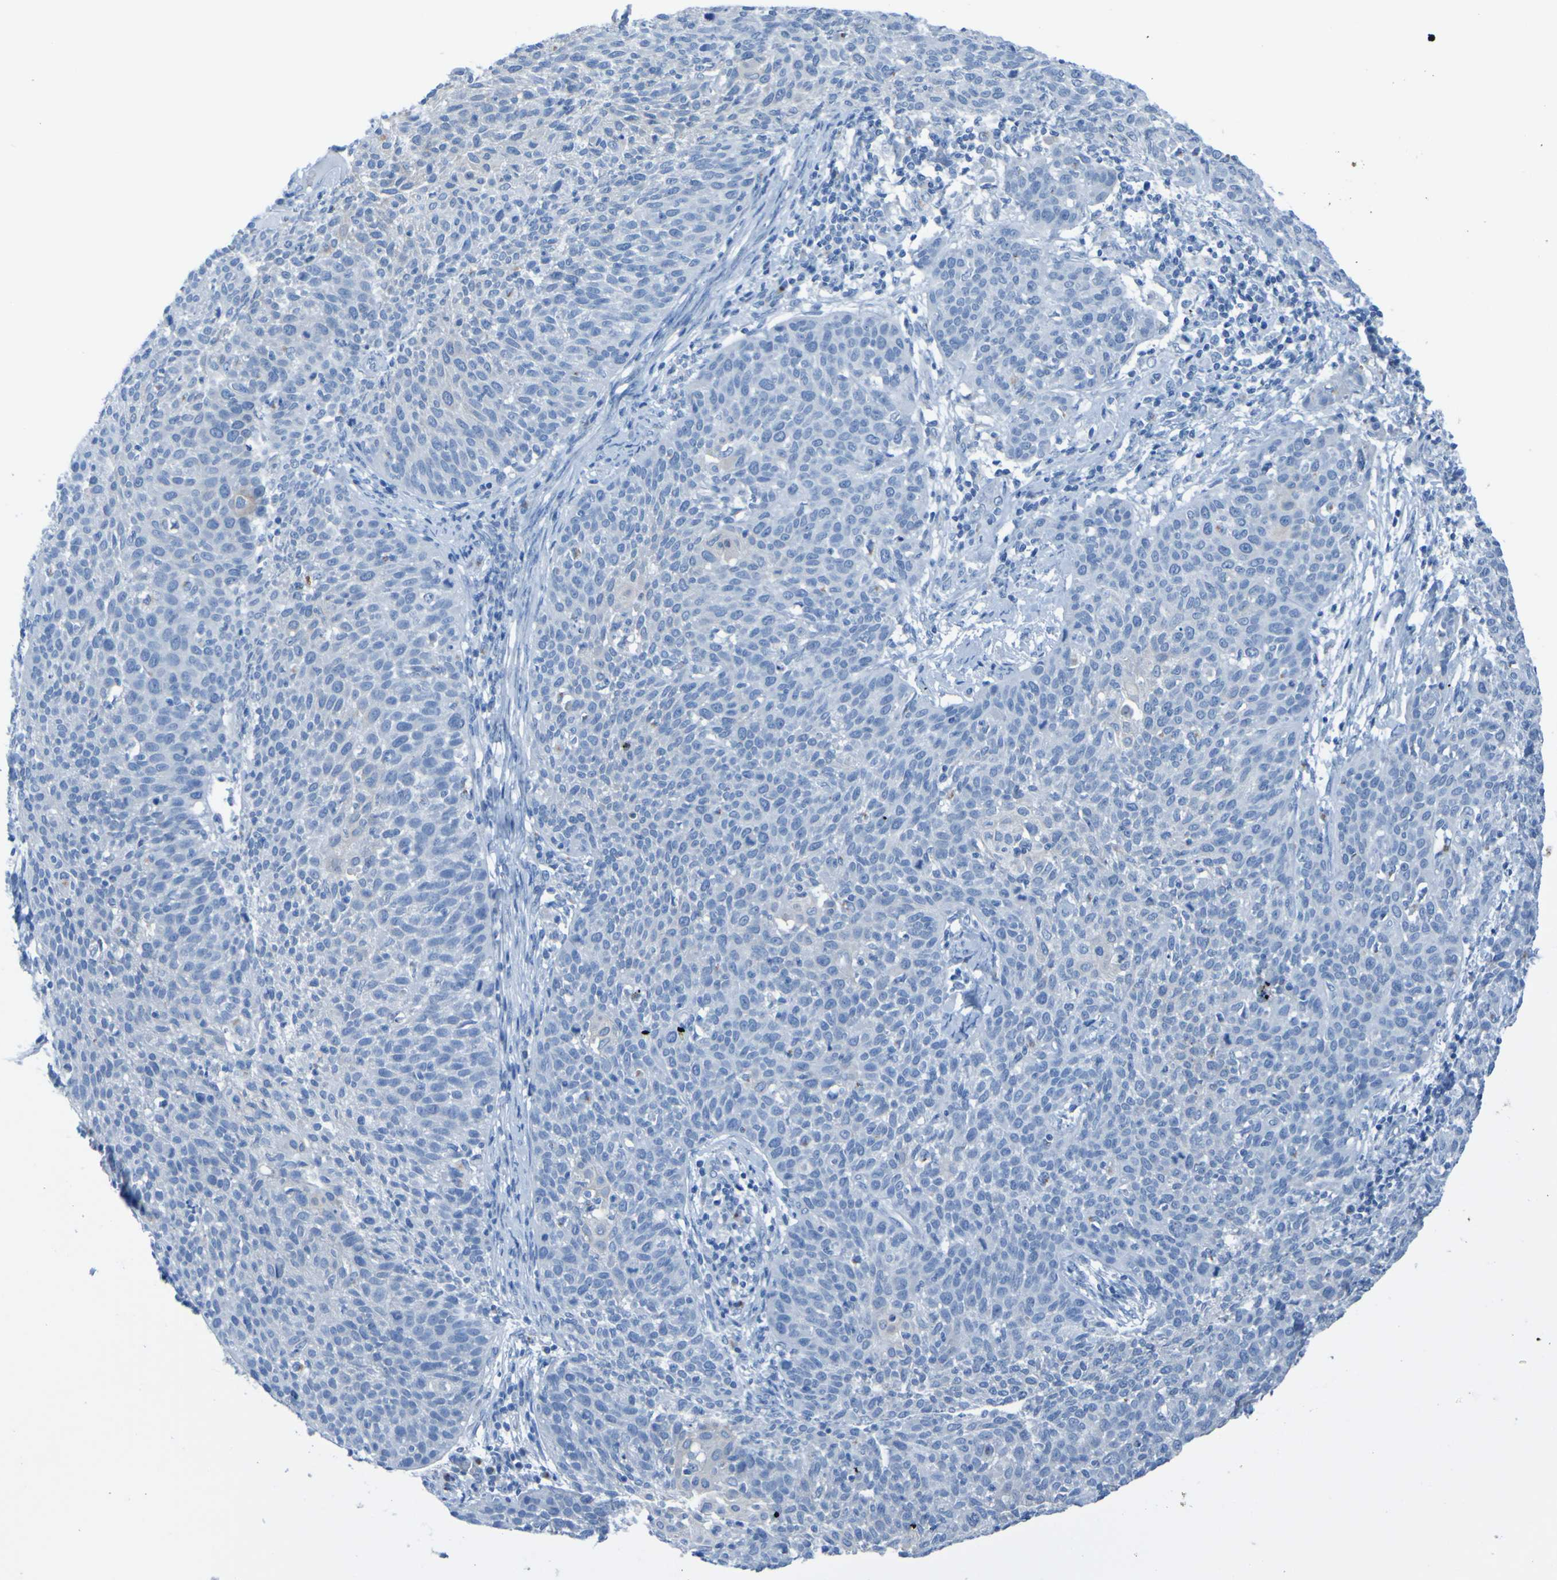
{"staining": {"intensity": "negative", "quantity": "none", "location": "none"}, "tissue": "cervical cancer", "cell_type": "Tumor cells", "image_type": "cancer", "snomed": [{"axis": "morphology", "description": "Squamous cell carcinoma, NOS"}, {"axis": "topography", "description": "Cervix"}], "caption": "Tumor cells show no significant protein expression in cervical squamous cell carcinoma.", "gene": "ACMSD", "patient": {"sex": "female", "age": 38}}